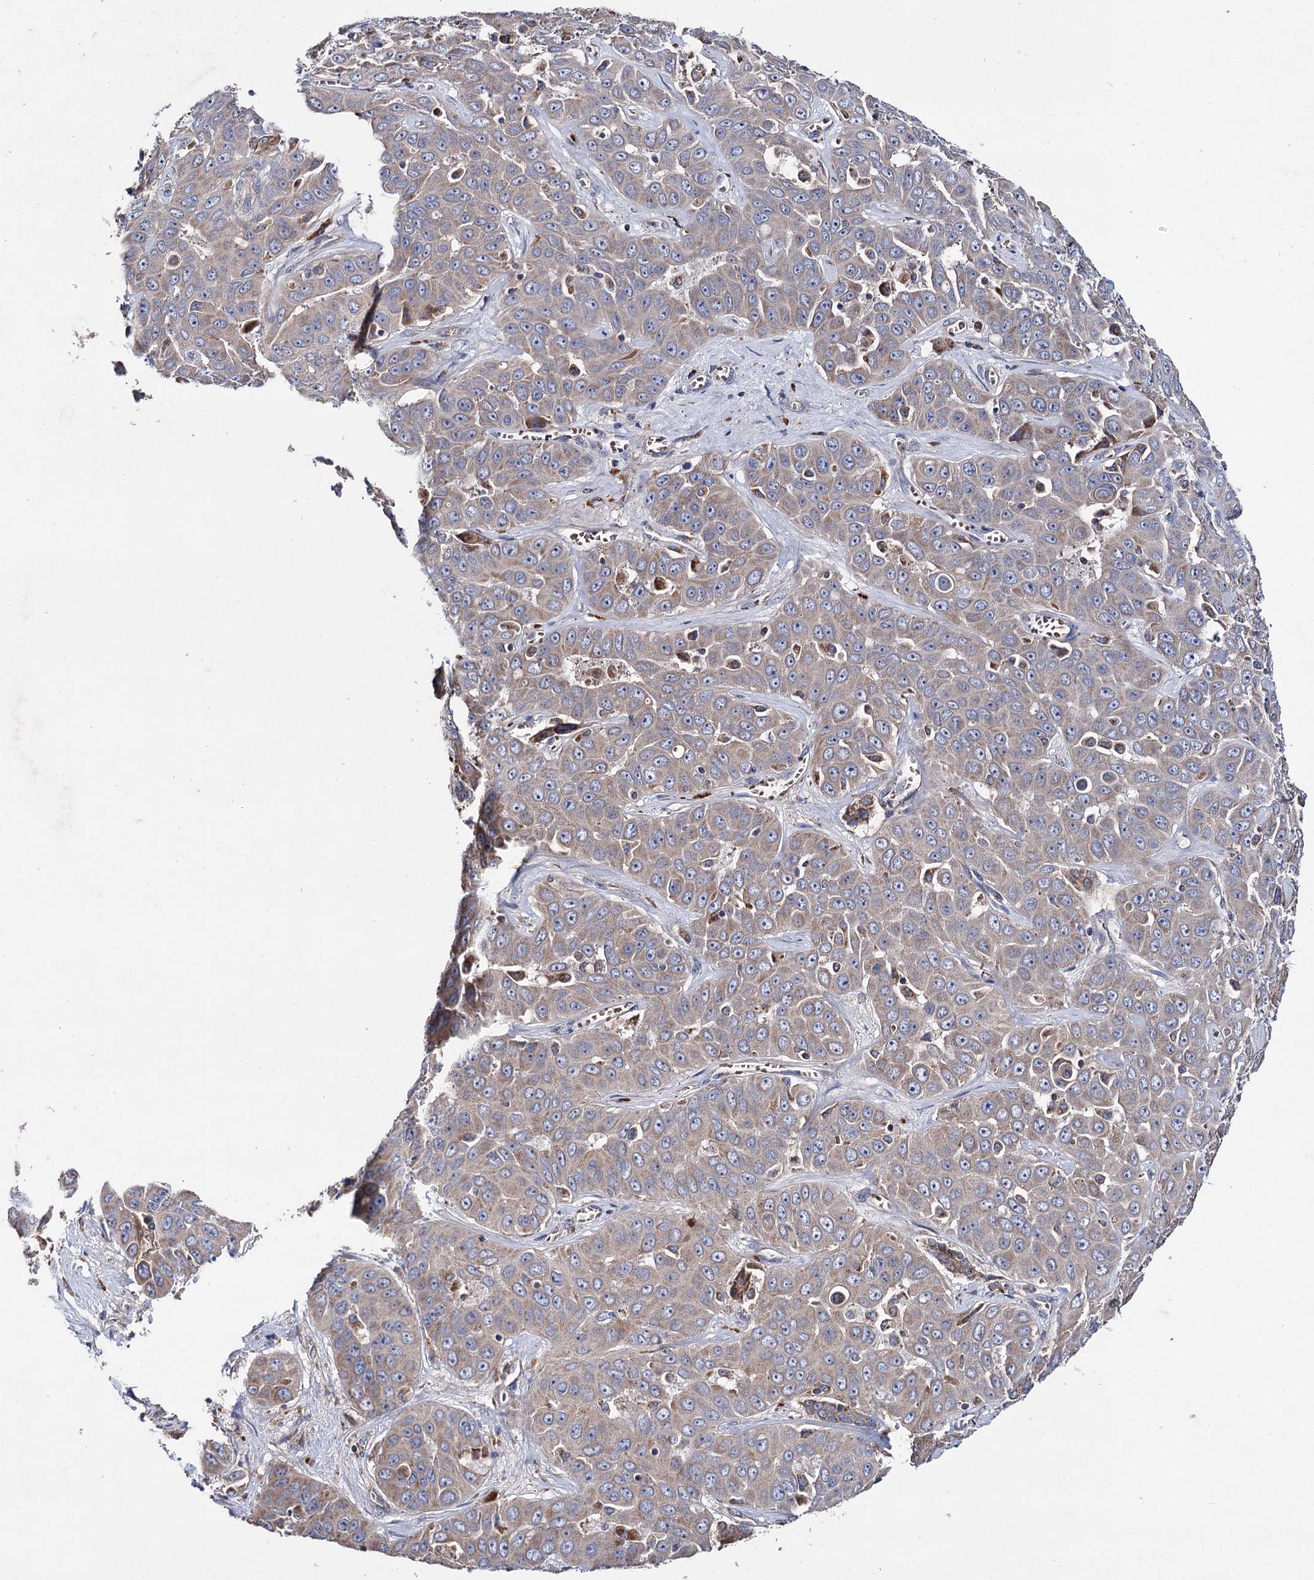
{"staining": {"intensity": "weak", "quantity": "25%-75%", "location": "cytoplasmic/membranous"}, "tissue": "liver cancer", "cell_type": "Tumor cells", "image_type": "cancer", "snomed": [{"axis": "morphology", "description": "Cholangiocarcinoma"}, {"axis": "topography", "description": "Liver"}], "caption": "Liver cancer (cholangiocarcinoma) stained with IHC reveals weak cytoplasmic/membranous expression in about 25%-75% of tumor cells. The protein of interest is stained brown, and the nuclei are stained in blue (DAB IHC with brightfield microscopy, high magnification).", "gene": "CLPB", "patient": {"sex": "female", "age": 52}}